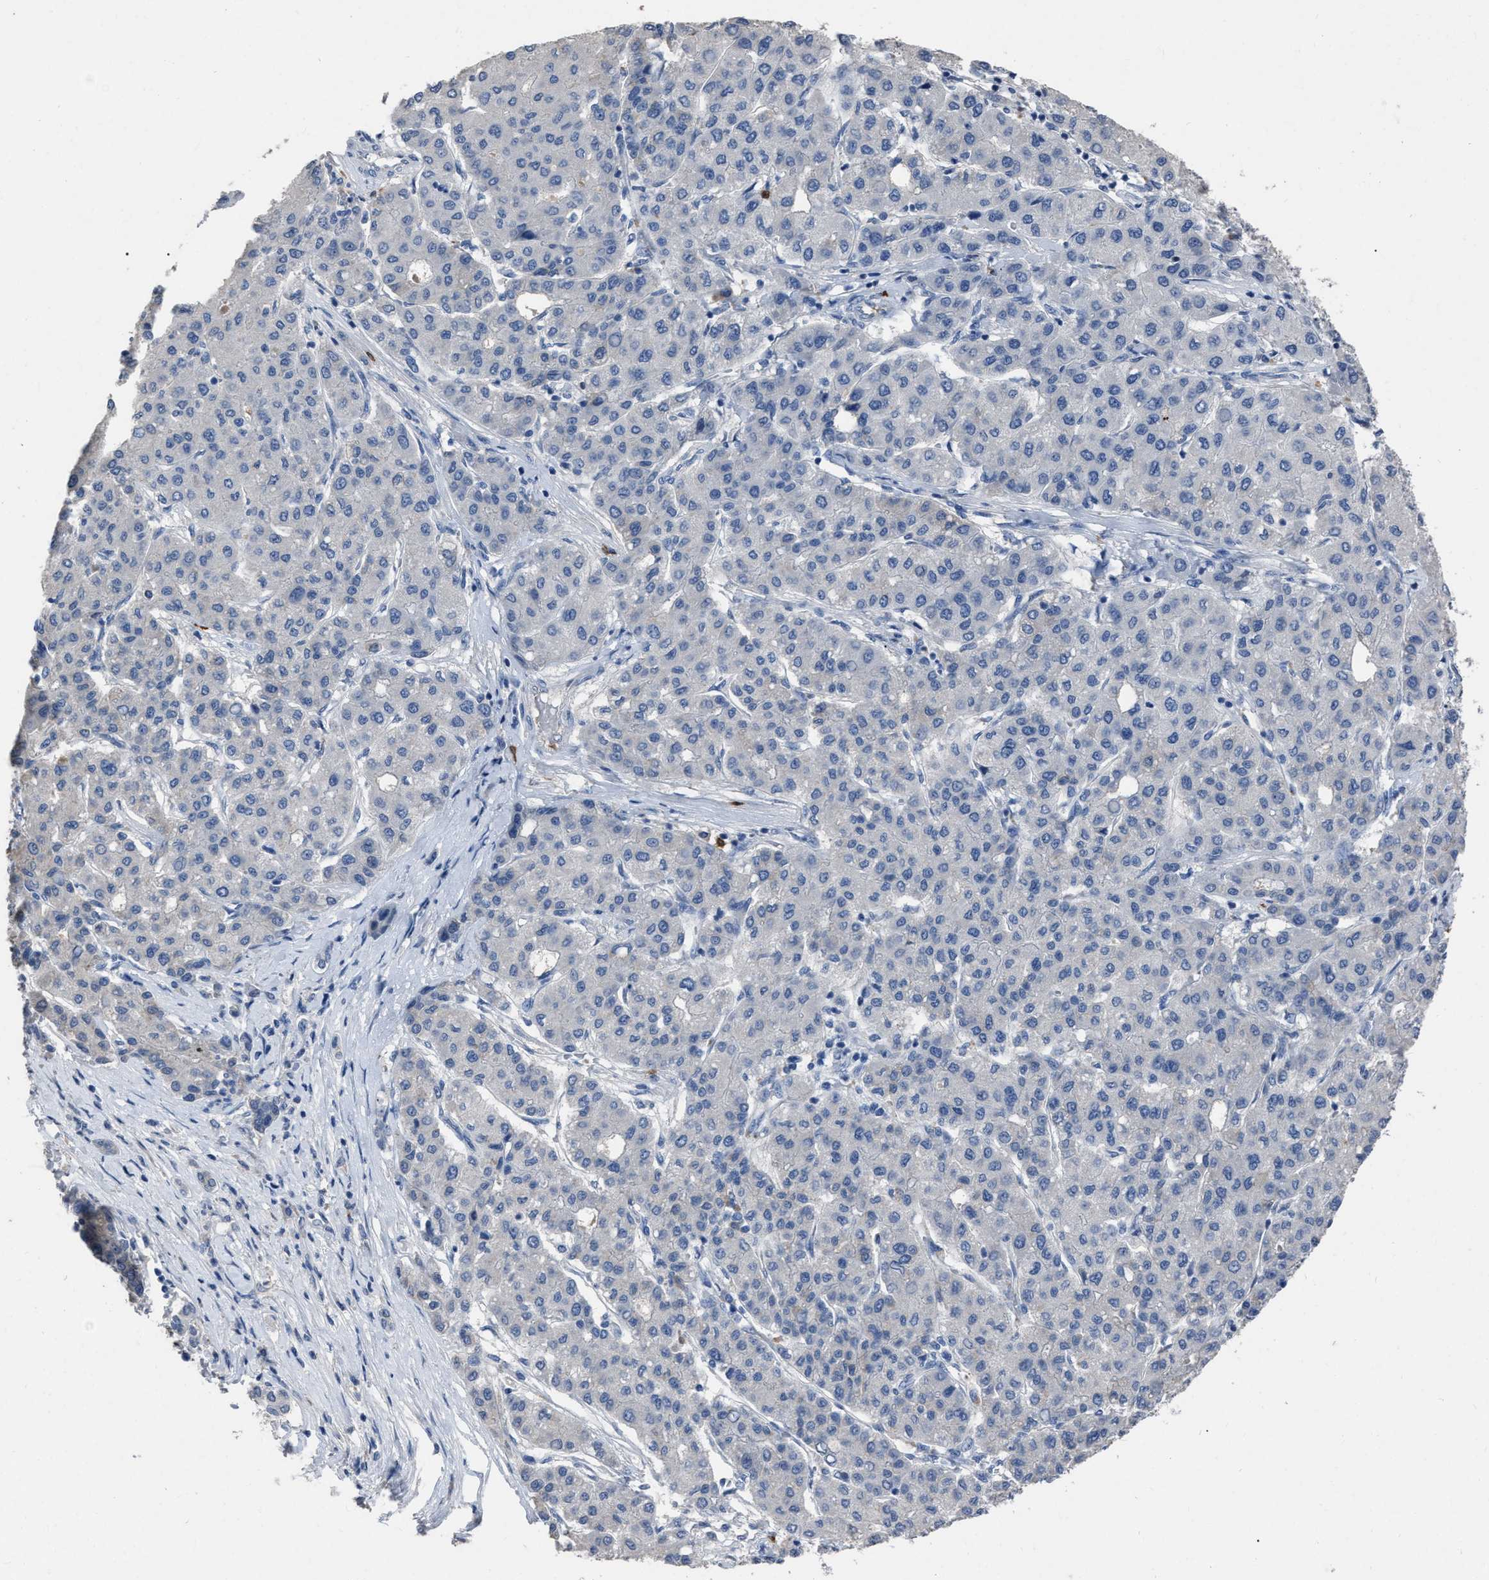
{"staining": {"intensity": "negative", "quantity": "none", "location": "none"}, "tissue": "liver cancer", "cell_type": "Tumor cells", "image_type": "cancer", "snomed": [{"axis": "morphology", "description": "Carcinoma, Hepatocellular, NOS"}, {"axis": "topography", "description": "Liver"}], "caption": "Histopathology image shows no significant protein staining in tumor cells of liver cancer (hepatocellular carcinoma). (DAB IHC visualized using brightfield microscopy, high magnification).", "gene": "HABP2", "patient": {"sex": "male", "age": 65}}